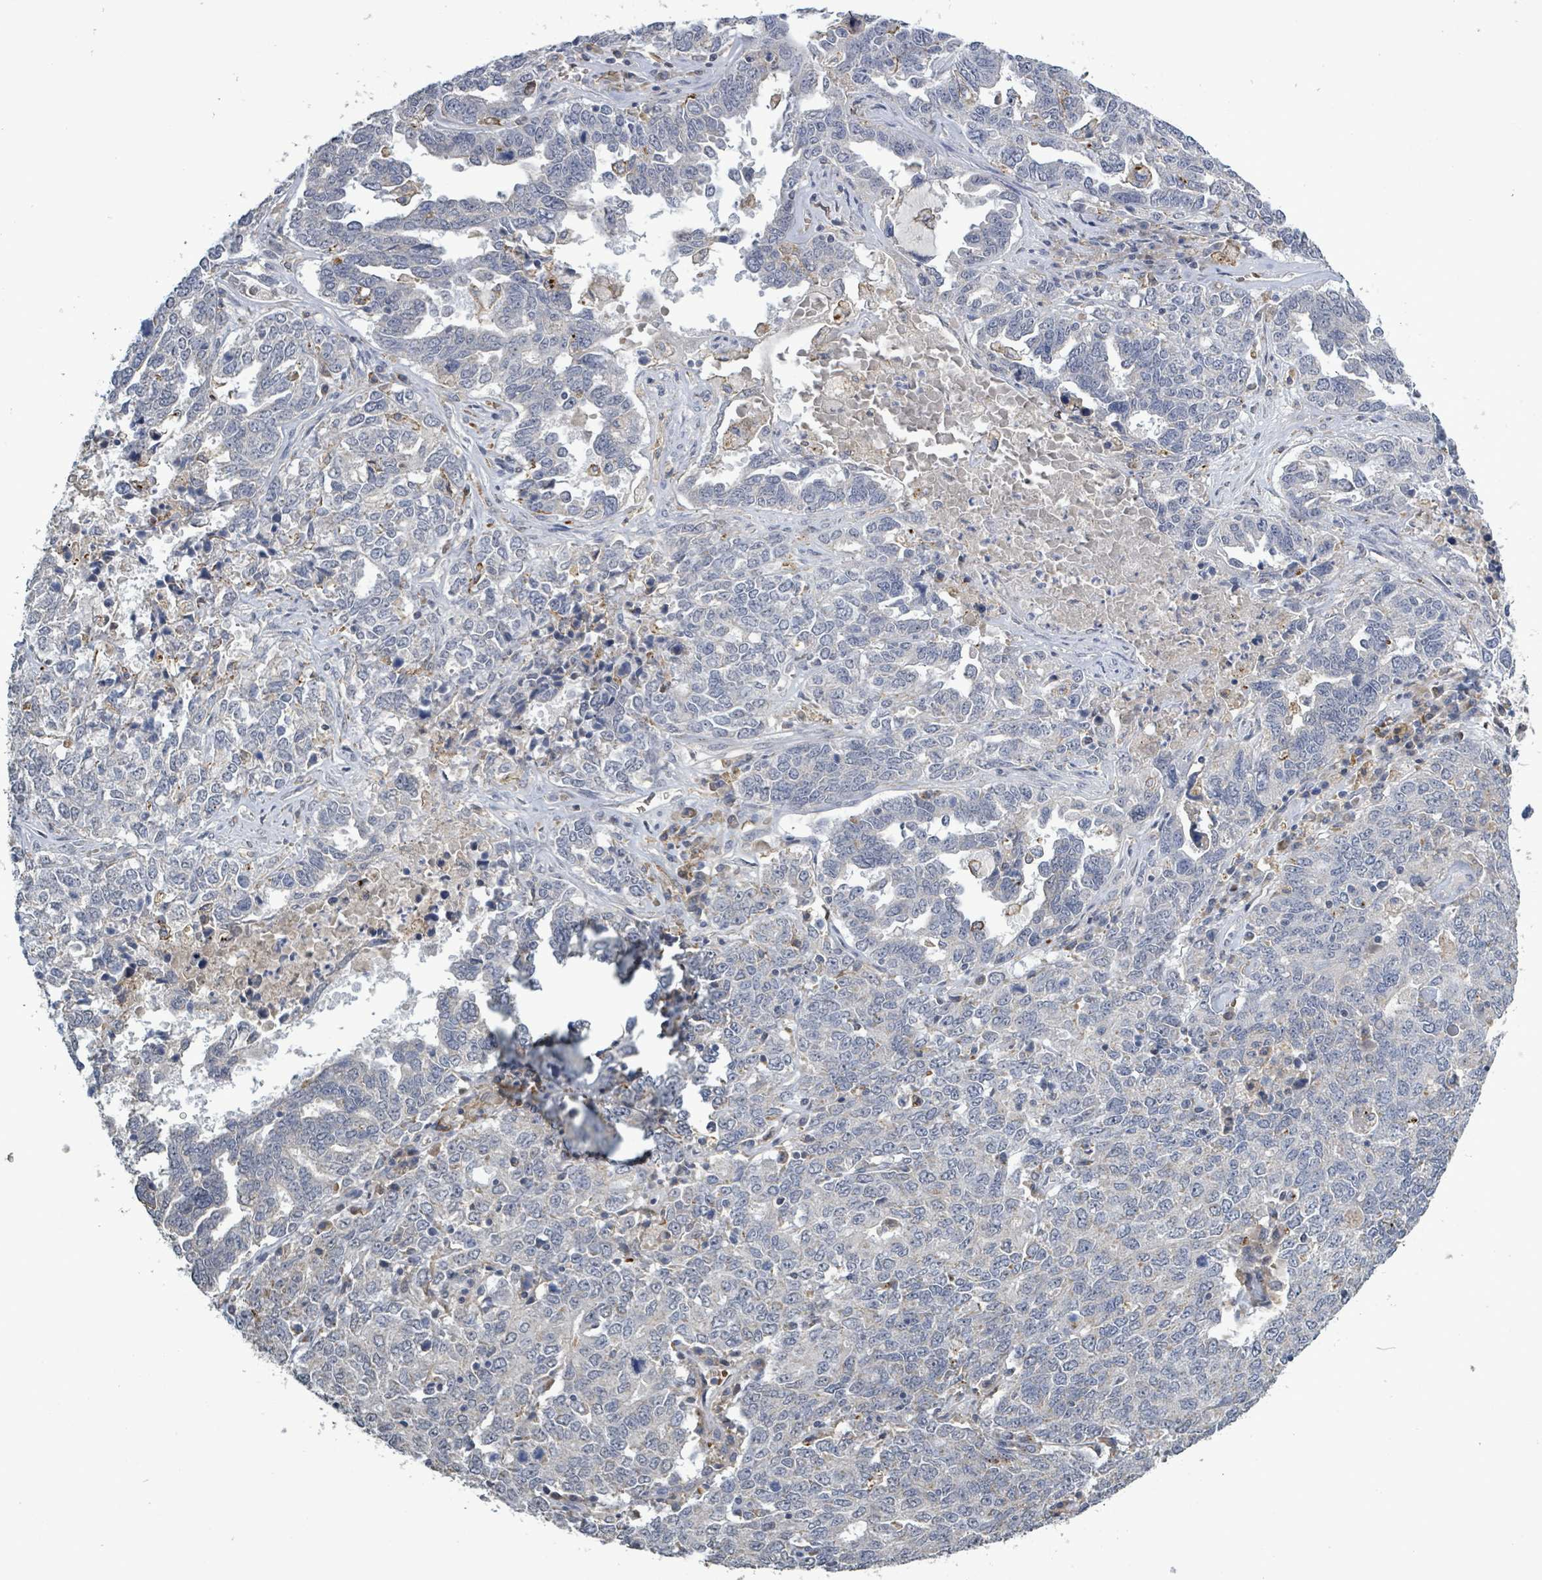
{"staining": {"intensity": "negative", "quantity": "none", "location": "none"}, "tissue": "ovarian cancer", "cell_type": "Tumor cells", "image_type": "cancer", "snomed": [{"axis": "morphology", "description": "Carcinoma, endometroid"}, {"axis": "topography", "description": "Ovary"}], "caption": "Immunohistochemistry of human ovarian cancer reveals no staining in tumor cells.", "gene": "SEBOX", "patient": {"sex": "female", "age": 62}}